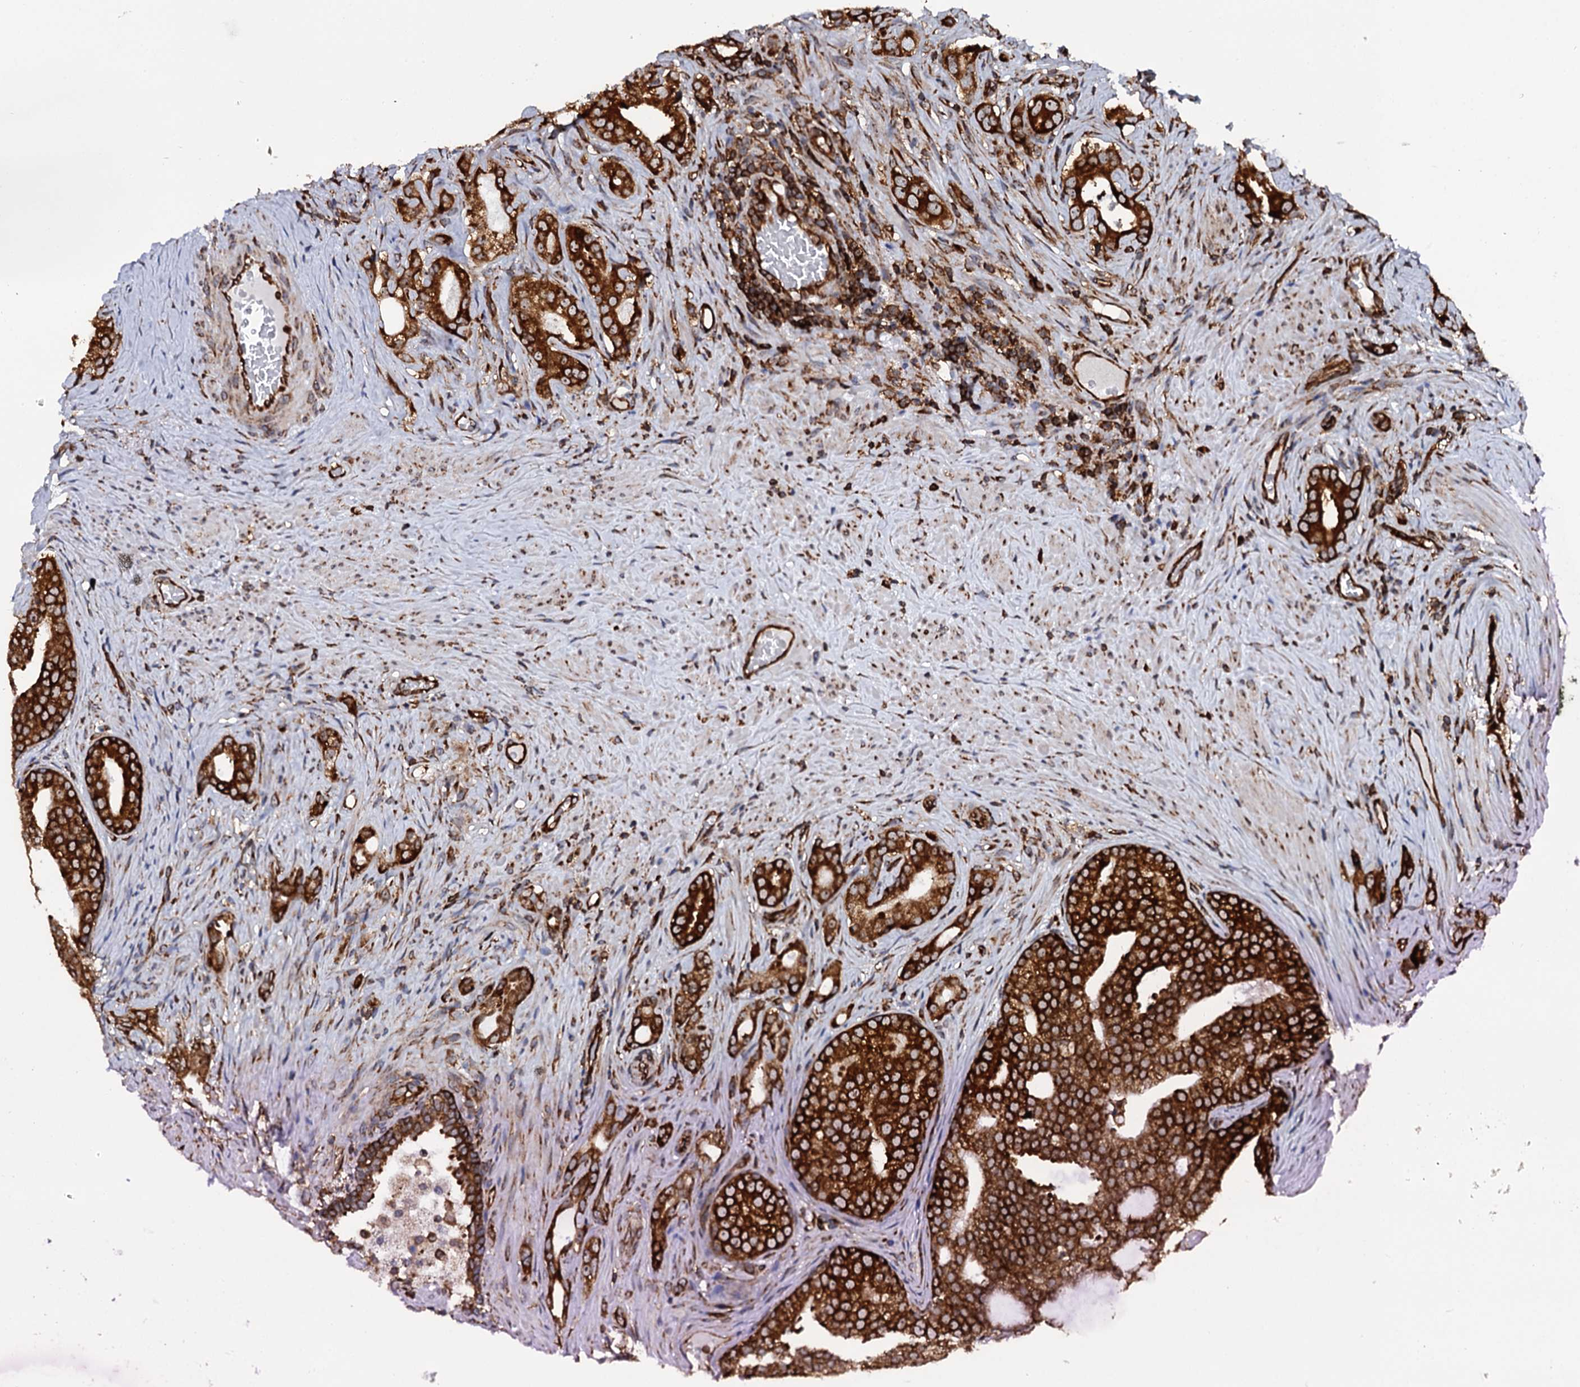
{"staining": {"intensity": "strong", "quantity": ">75%", "location": "cytoplasmic/membranous"}, "tissue": "prostate cancer", "cell_type": "Tumor cells", "image_type": "cancer", "snomed": [{"axis": "morphology", "description": "Adenocarcinoma, Low grade"}, {"axis": "topography", "description": "Prostate"}], "caption": "Immunohistochemical staining of human prostate cancer (adenocarcinoma (low-grade)) reveals high levels of strong cytoplasmic/membranous positivity in about >75% of tumor cells. The staining was performed using DAB (3,3'-diaminobenzidine), with brown indicating positive protein expression. Nuclei are stained blue with hematoxylin.", "gene": "SPTY2D1", "patient": {"sex": "male", "age": 71}}